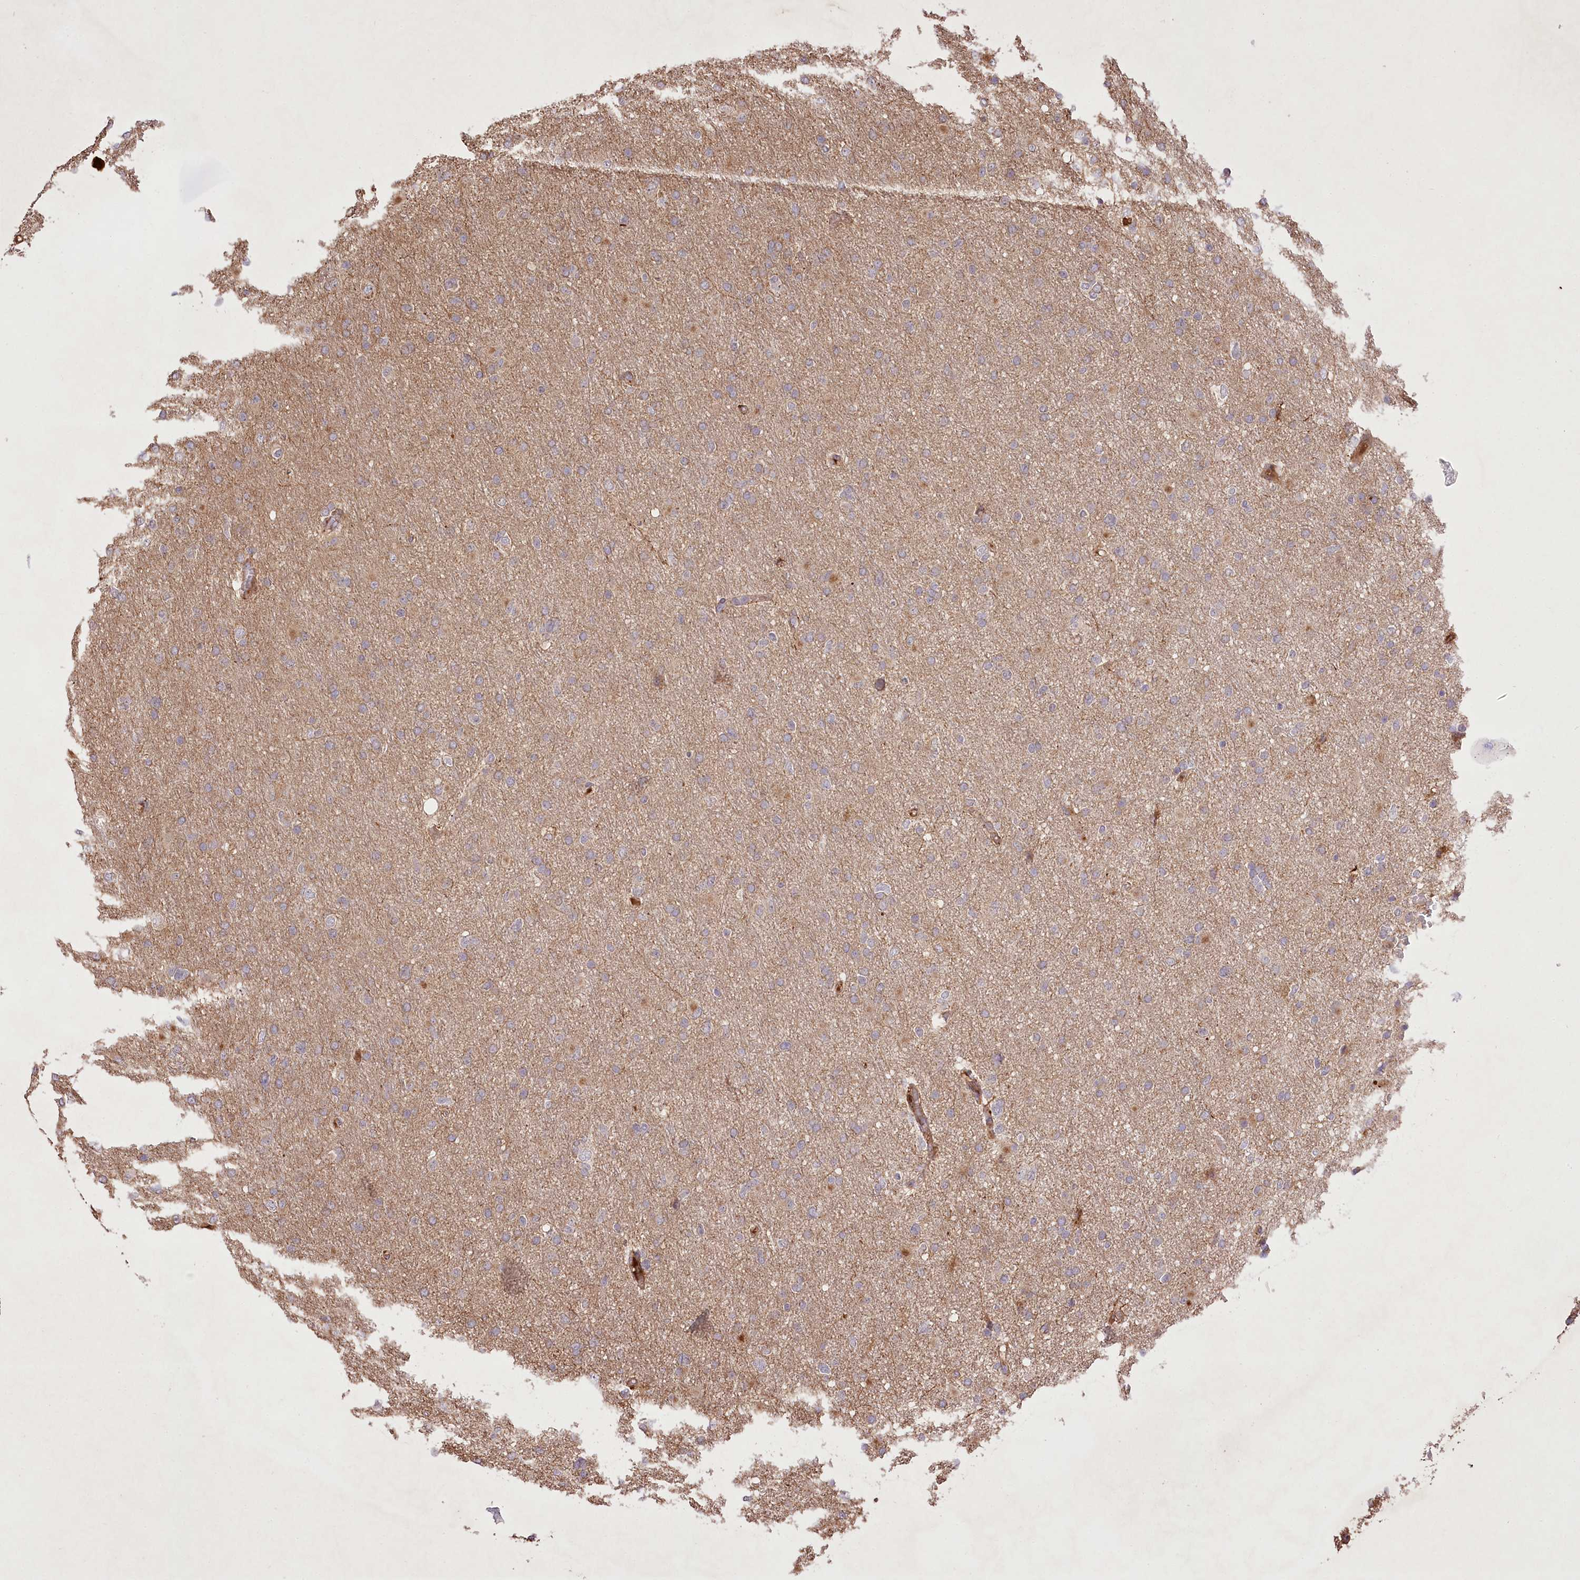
{"staining": {"intensity": "weak", "quantity": "25%-75%", "location": "cytoplasmic/membranous"}, "tissue": "glioma", "cell_type": "Tumor cells", "image_type": "cancer", "snomed": [{"axis": "morphology", "description": "Glioma, malignant, High grade"}, {"axis": "topography", "description": "Cerebral cortex"}], "caption": "This histopathology image demonstrates IHC staining of glioma, with low weak cytoplasmic/membranous expression in about 25%-75% of tumor cells.", "gene": "RNF24", "patient": {"sex": "female", "age": 36}}